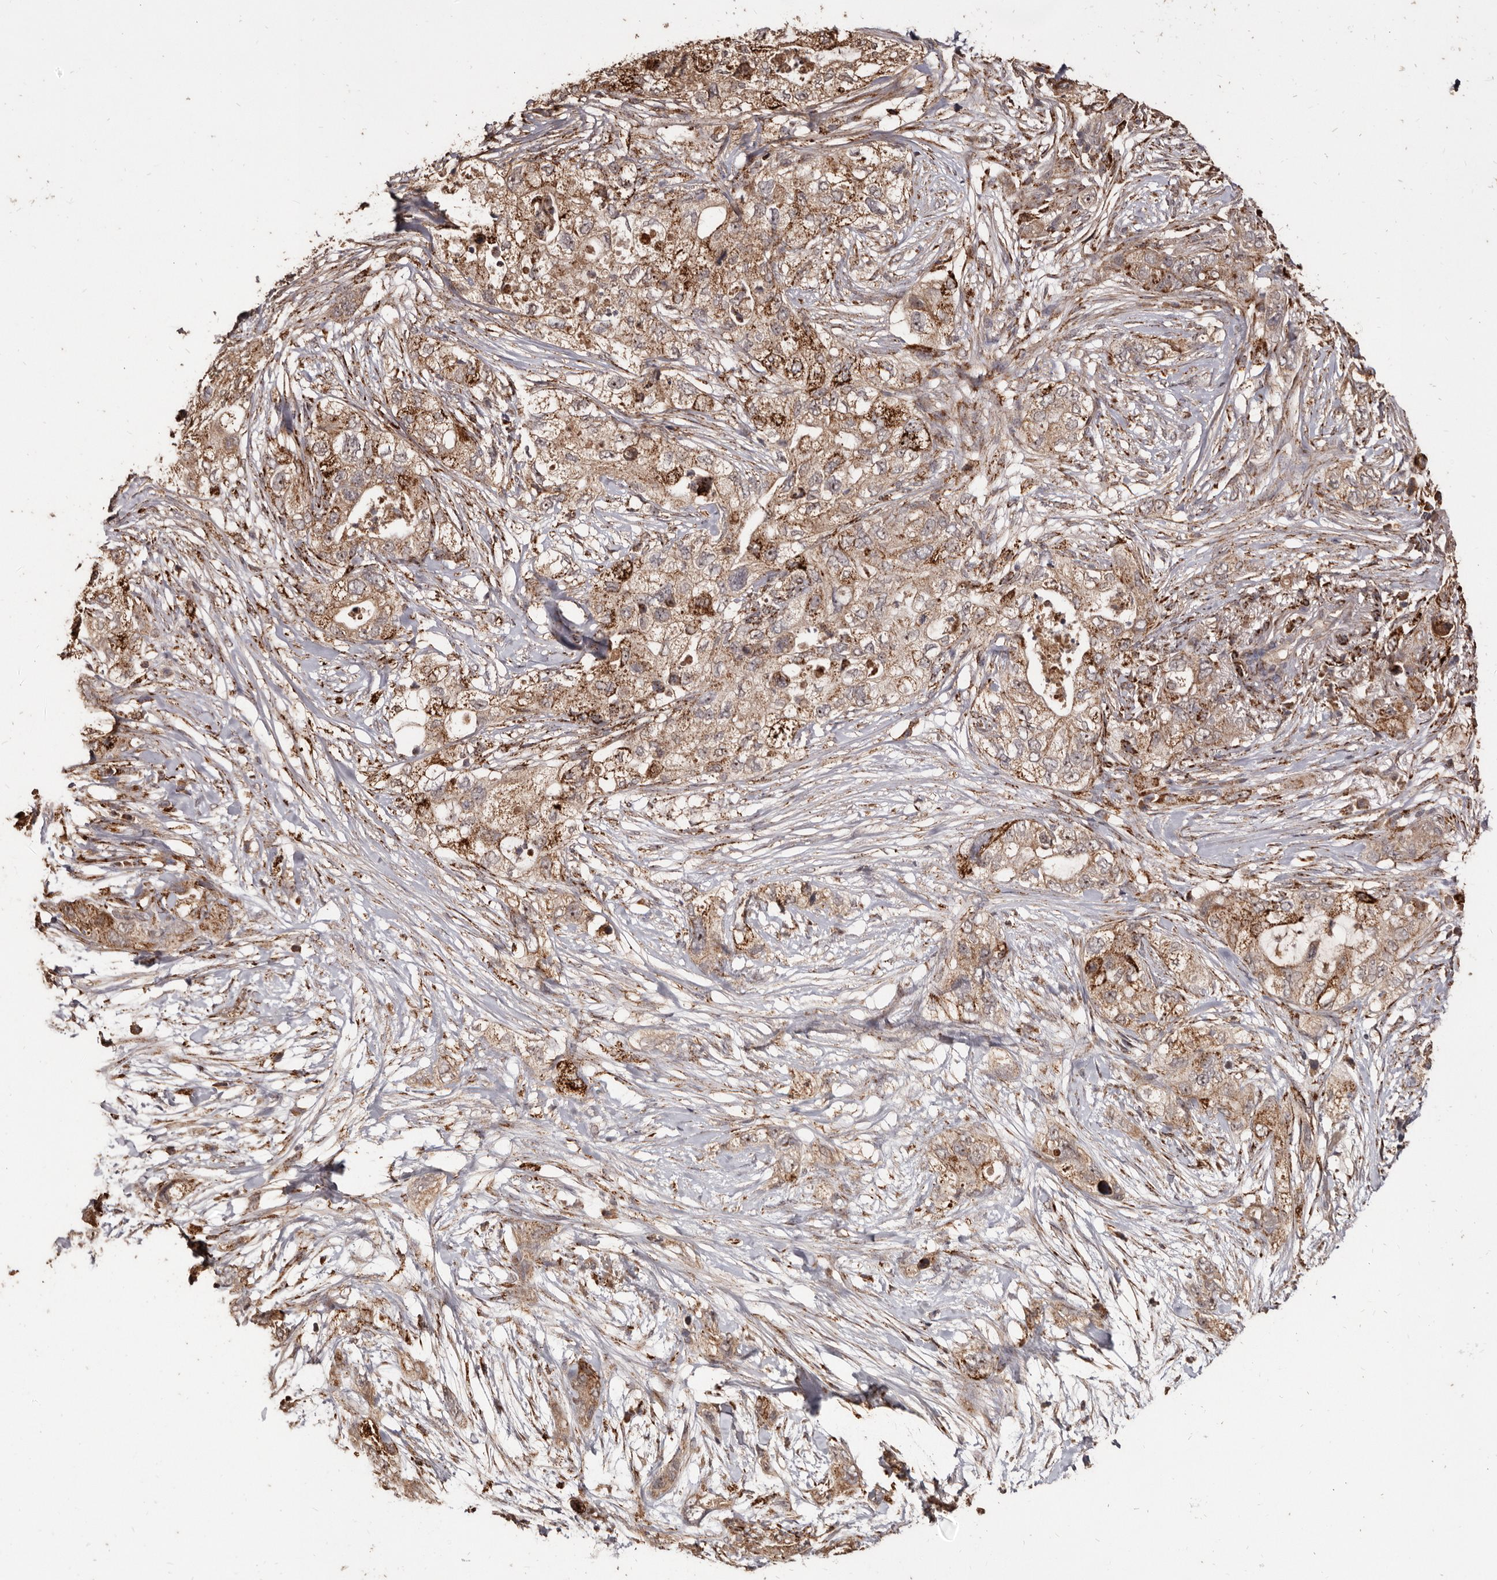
{"staining": {"intensity": "moderate", "quantity": ">75%", "location": "cytoplasmic/membranous"}, "tissue": "pancreatic cancer", "cell_type": "Tumor cells", "image_type": "cancer", "snomed": [{"axis": "morphology", "description": "Adenocarcinoma, NOS"}, {"axis": "topography", "description": "Pancreas"}], "caption": "Adenocarcinoma (pancreatic) tissue displays moderate cytoplasmic/membranous positivity in about >75% of tumor cells, visualized by immunohistochemistry.", "gene": "AKAP7", "patient": {"sex": "female", "age": 73}}